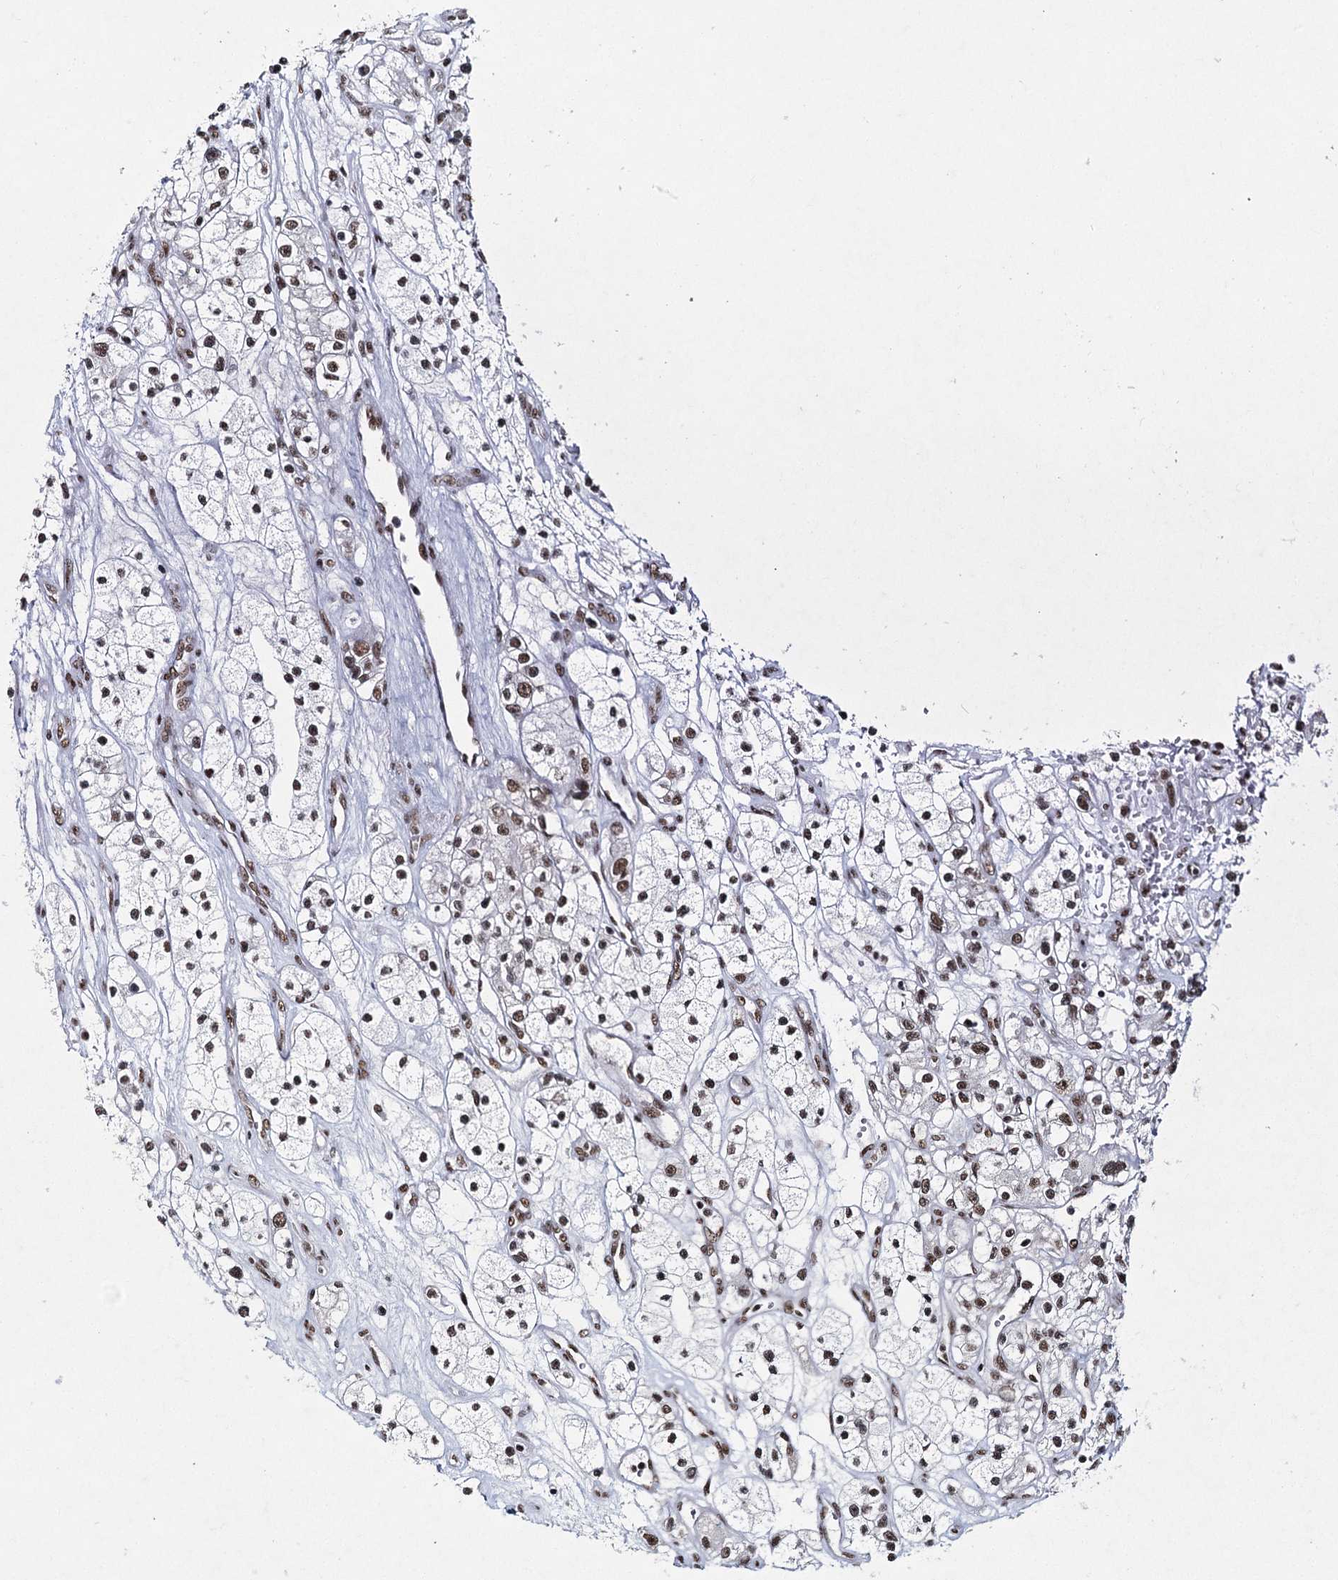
{"staining": {"intensity": "moderate", "quantity": "25%-75%", "location": "nuclear"}, "tissue": "renal cancer", "cell_type": "Tumor cells", "image_type": "cancer", "snomed": [{"axis": "morphology", "description": "Adenocarcinoma, NOS"}, {"axis": "topography", "description": "Kidney"}], "caption": "Tumor cells reveal medium levels of moderate nuclear positivity in approximately 25%-75% of cells in renal cancer.", "gene": "SCAF8", "patient": {"sex": "female", "age": 57}}